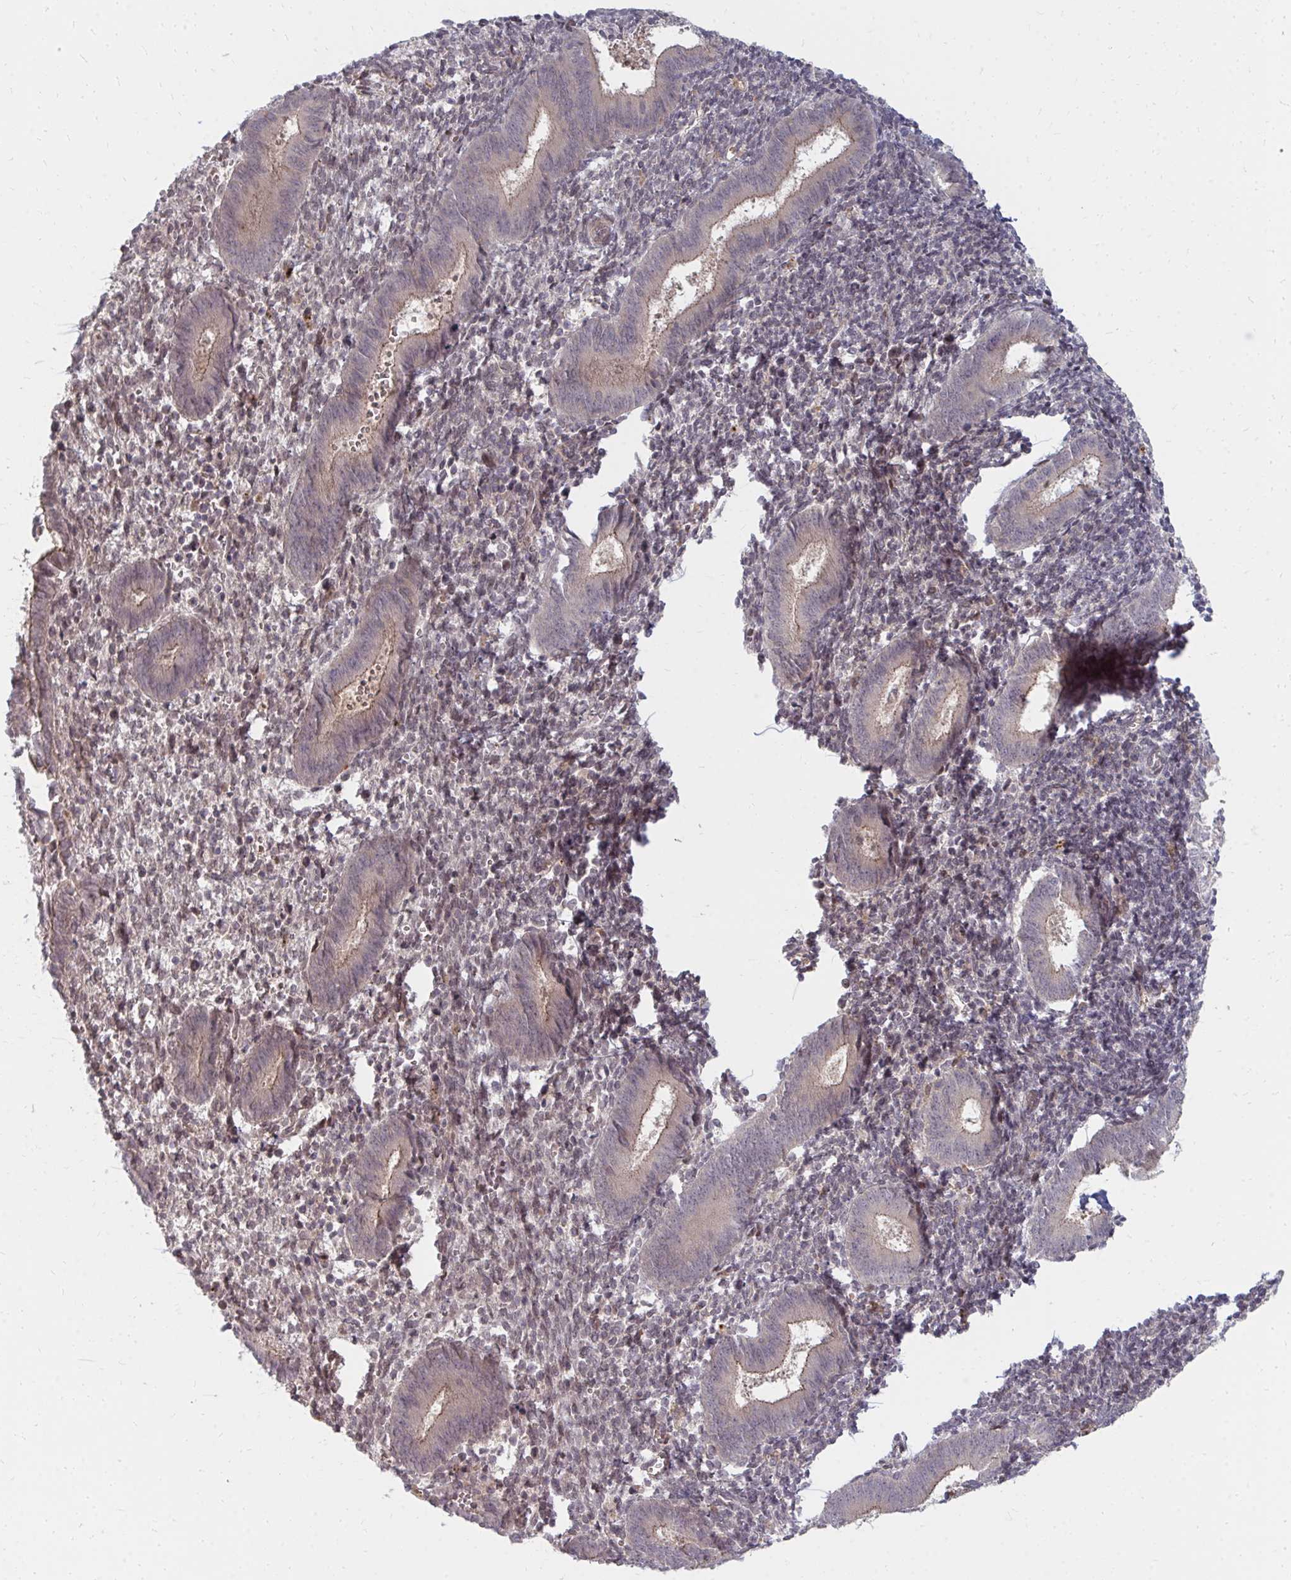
{"staining": {"intensity": "negative", "quantity": "none", "location": "none"}, "tissue": "endometrium", "cell_type": "Cells in endometrial stroma", "image_type": "normal", "snomed": [{"axis": "morphology", "description": "Normal tissue, NOS"}, {"axis": "topography", "description": "Endometrium"}], "caption": "Immunohistochemistry (IHC) image of unremarkable human endometrium stained for a protein (brown), which shows no positivity in cells in endometrial stroma. Brightfield microscopy of immunohistochemistry (IHC) stained with DAB (brown) and hematoxylin (blue), captured at high magnification.", "gene": "ZNF285", "patient": {"sex": "female", "age": 25}}